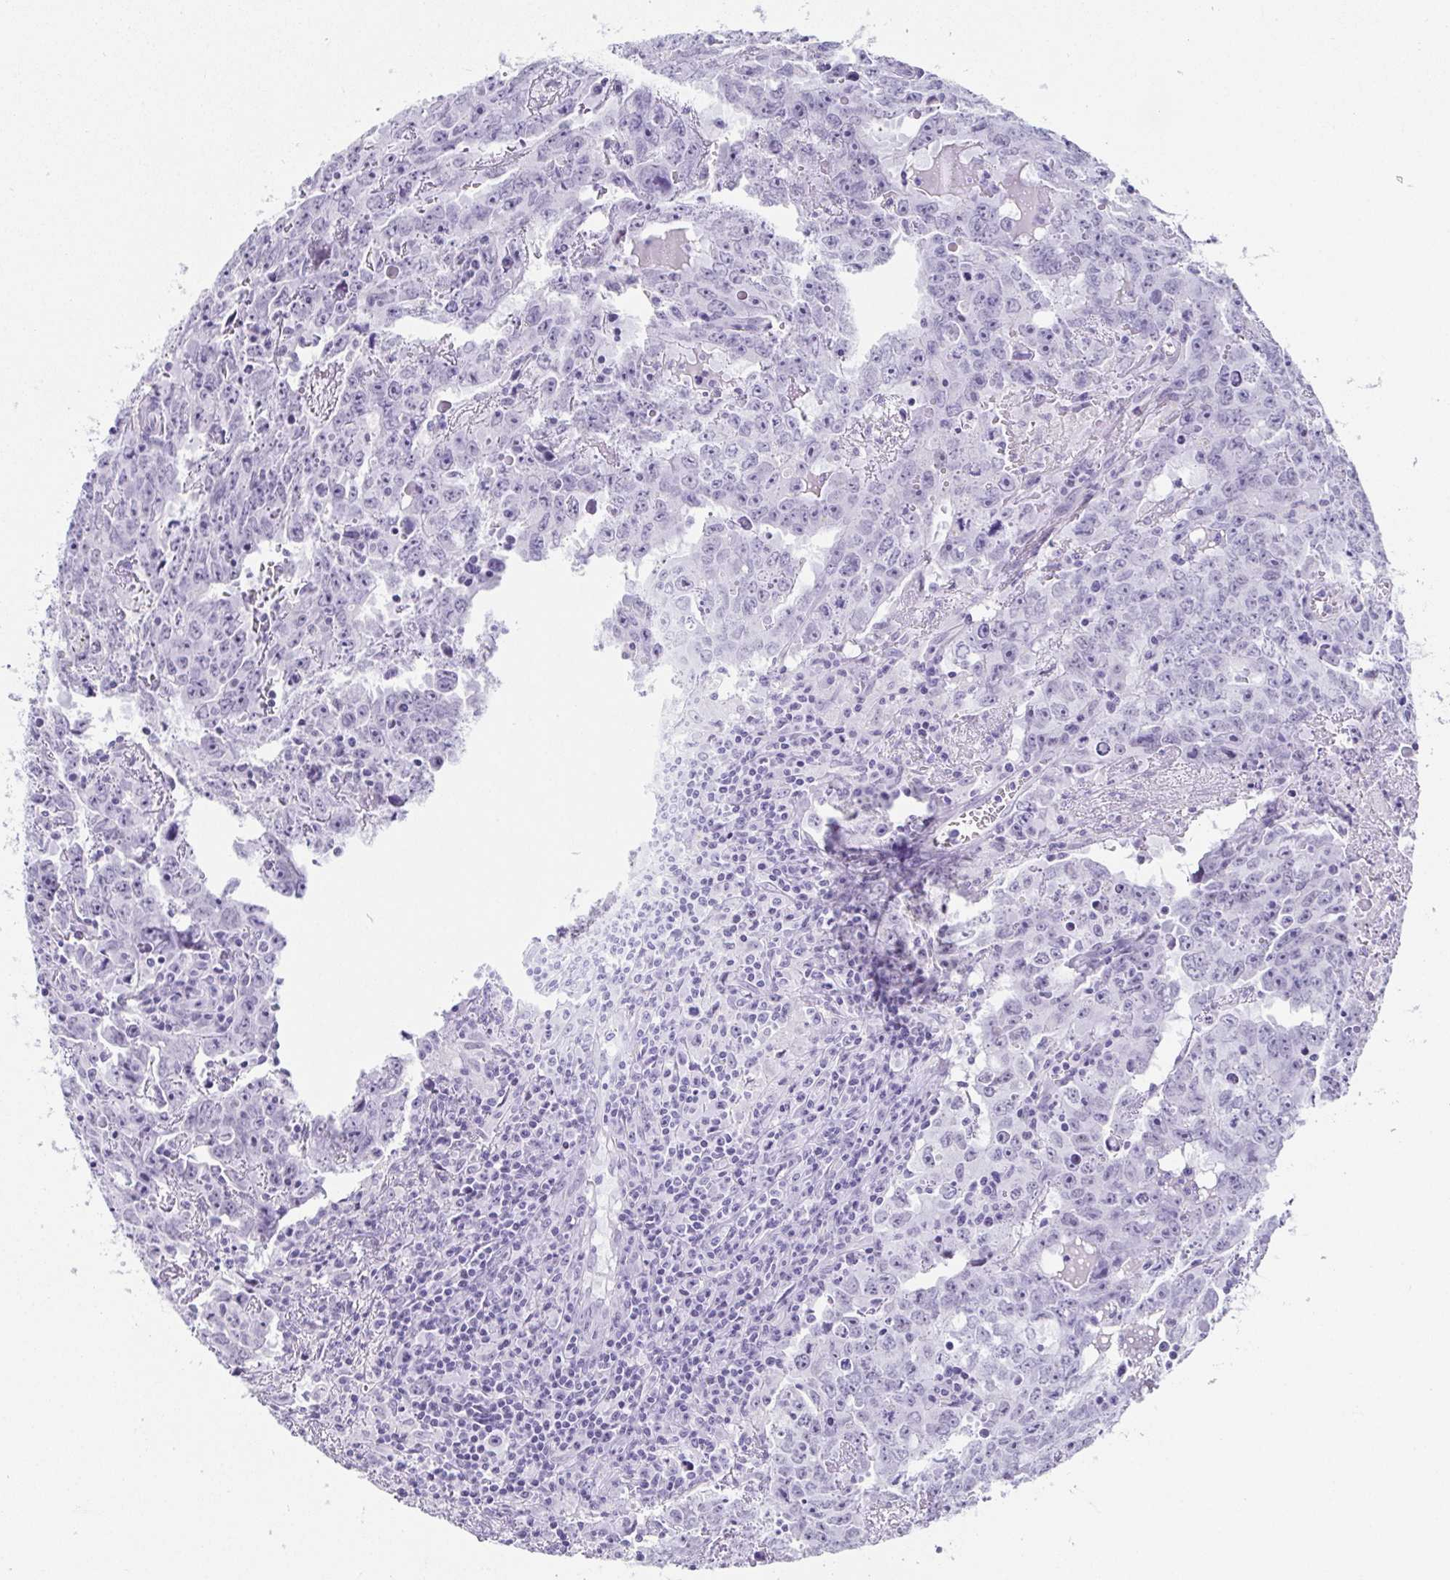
{"staining": {"intensity": "negative", "quantity": "none", "location": "none"}, "tissue": "testis cancer", "cell_type": "Tumor cells", "image_type": "cancer", "snomed": [{"axis": "morphology", "description": "Carcinoma, Embryonal, NOS"}, {"axis": "topography", "description": "Testis"}], "caption": "Testis cancer stained for a protein using immunohistochemistry exhibits no staining tumor cells.", "gene": "ESX1", "patient": {"sex": "male", "age": 22}}